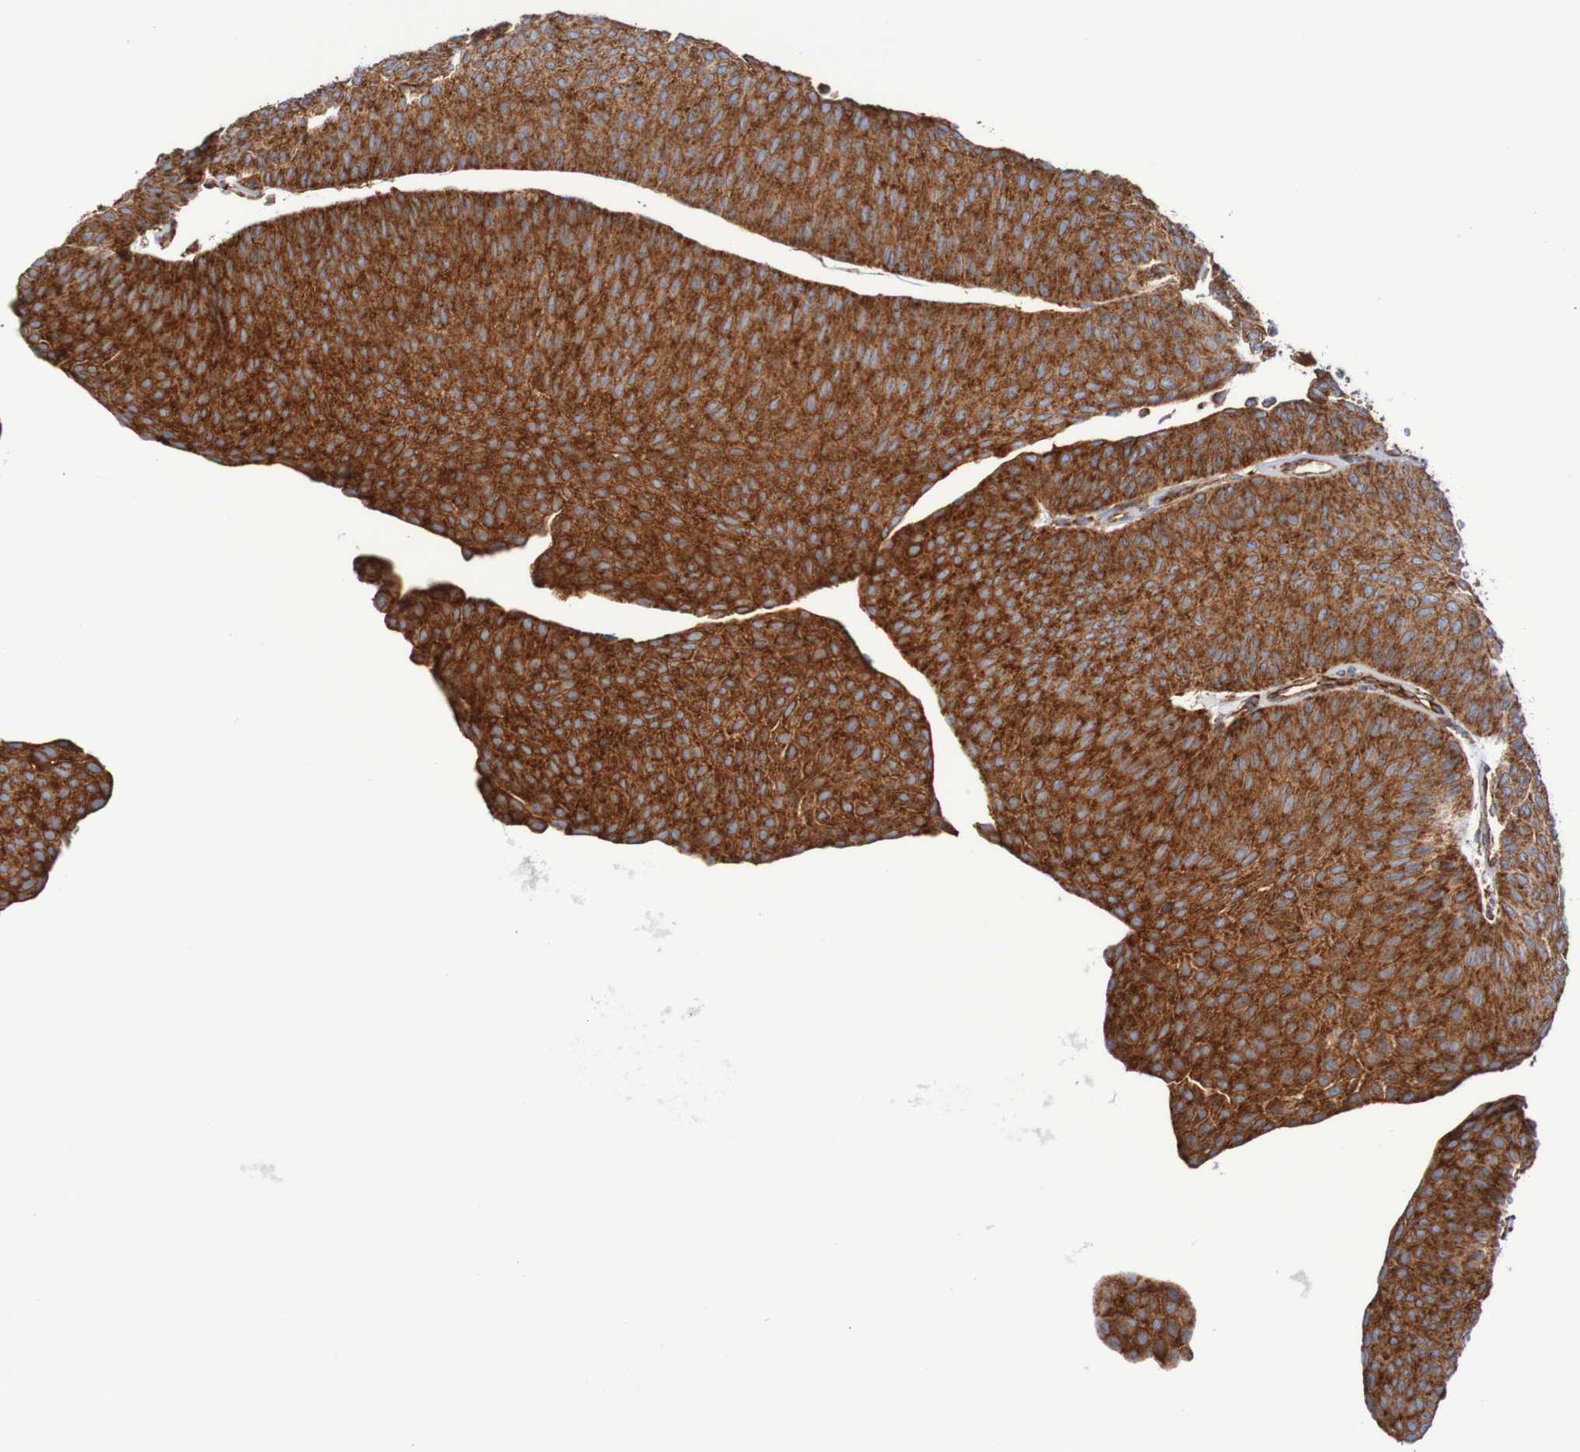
{"staining": {"intensity": "strong", "quantity": ">75%", "location": "cytoplasmic/membranous"}, "tissue": "urothelial cancer", "cell_type": "Tumor cells", "image_type": "cancer", "snomed": [{"axis": "morphology", "description": "Urothelial carcinoma, Low grade"}, {"axis": "topography", "description": "Urinary bladder"}], "caption": "There is high levels of strong cytoplasmic/membranous expression in tumor cells of low-grade urothelial carcinoma, as demonstrated by immunohistochemical staining (brown color).", "gene": "FXR2", "patient": {"sex": "female", "age": 60}}